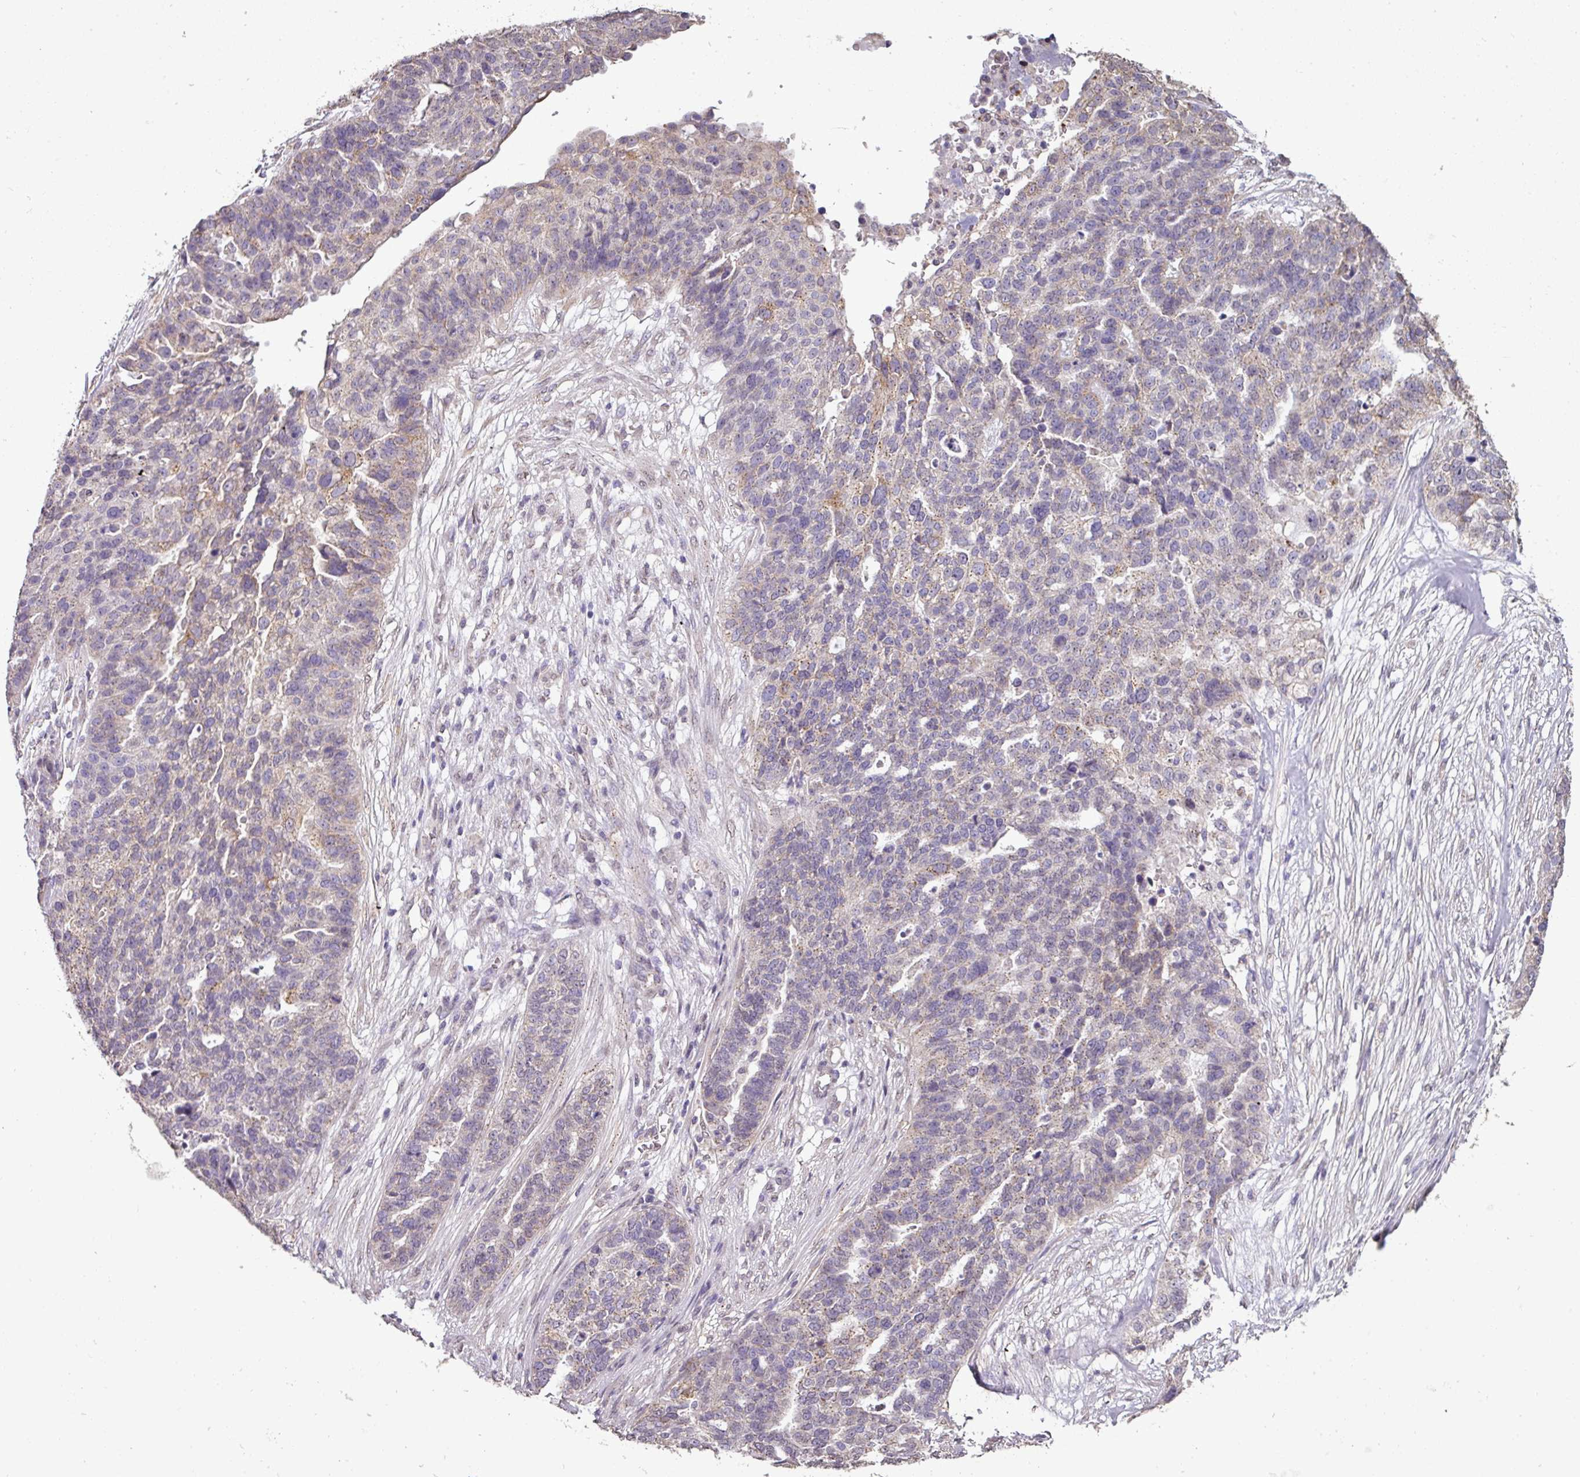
{"staining": {"intensity": "weak", "quantity": "25%-75%", "location": "cytoplasmic/membranous"}, "tissue": "ovarian cancer", "cell_type": "Tumor cells", "image_type": "cancer", "snomed": [{"axis": "morphology", "description": "Cystadenocarcinoma, serous, NOS"}, {"axis": "topography", "description": "Ovary"}], "caption": "Approximately 25%-75% of tumor cells in serous cystadenocarcinoma (ovarian) demonstrate weak cytoplasmic/membranous protein expression as visualized by brown immunohistochemical staining.", "gene": "JPH2", "patient": {"sex": "female", "age": 59}}